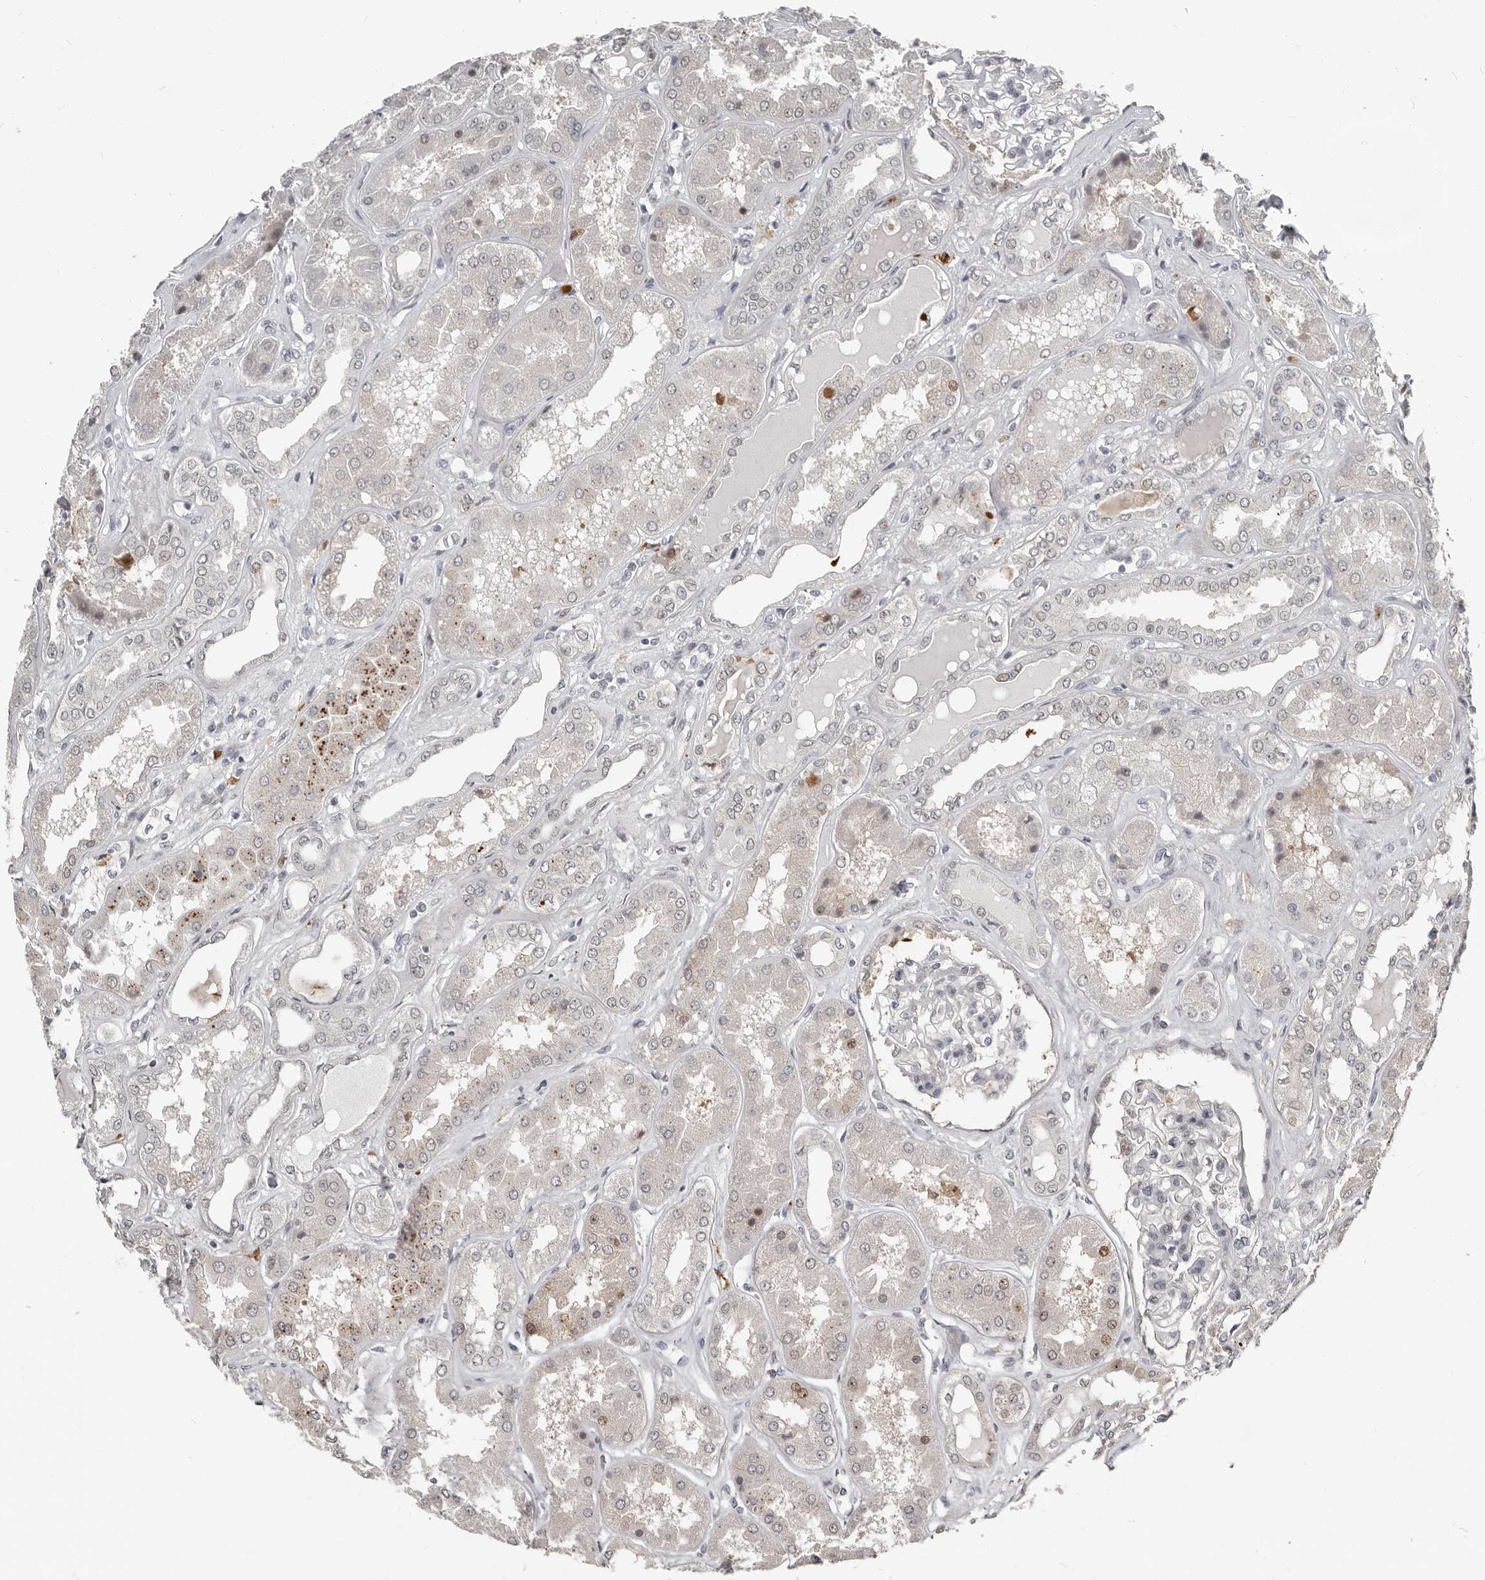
{"staining": {"intensity": "negative", "quantity": "none", "location": "none"}, "tissue": "kidney", "cell_type": "Cells in glomeruli", "image_type": "normal", "snomed": [{"axis": "morphology", "description": "Normal tissue, NOS"}, {"axis": "topography", "description": "Kidney"}], "caption": "Cells in glomeruli are negative for brown protein staining in normal kidney. (Stains: DAB immunohistochemistry with hematoxylin counter stain, Microscopy: brightfield microscopy at high magnification).", "gene": "APOL6", "patient": {"sex": "female", "age": 56}}